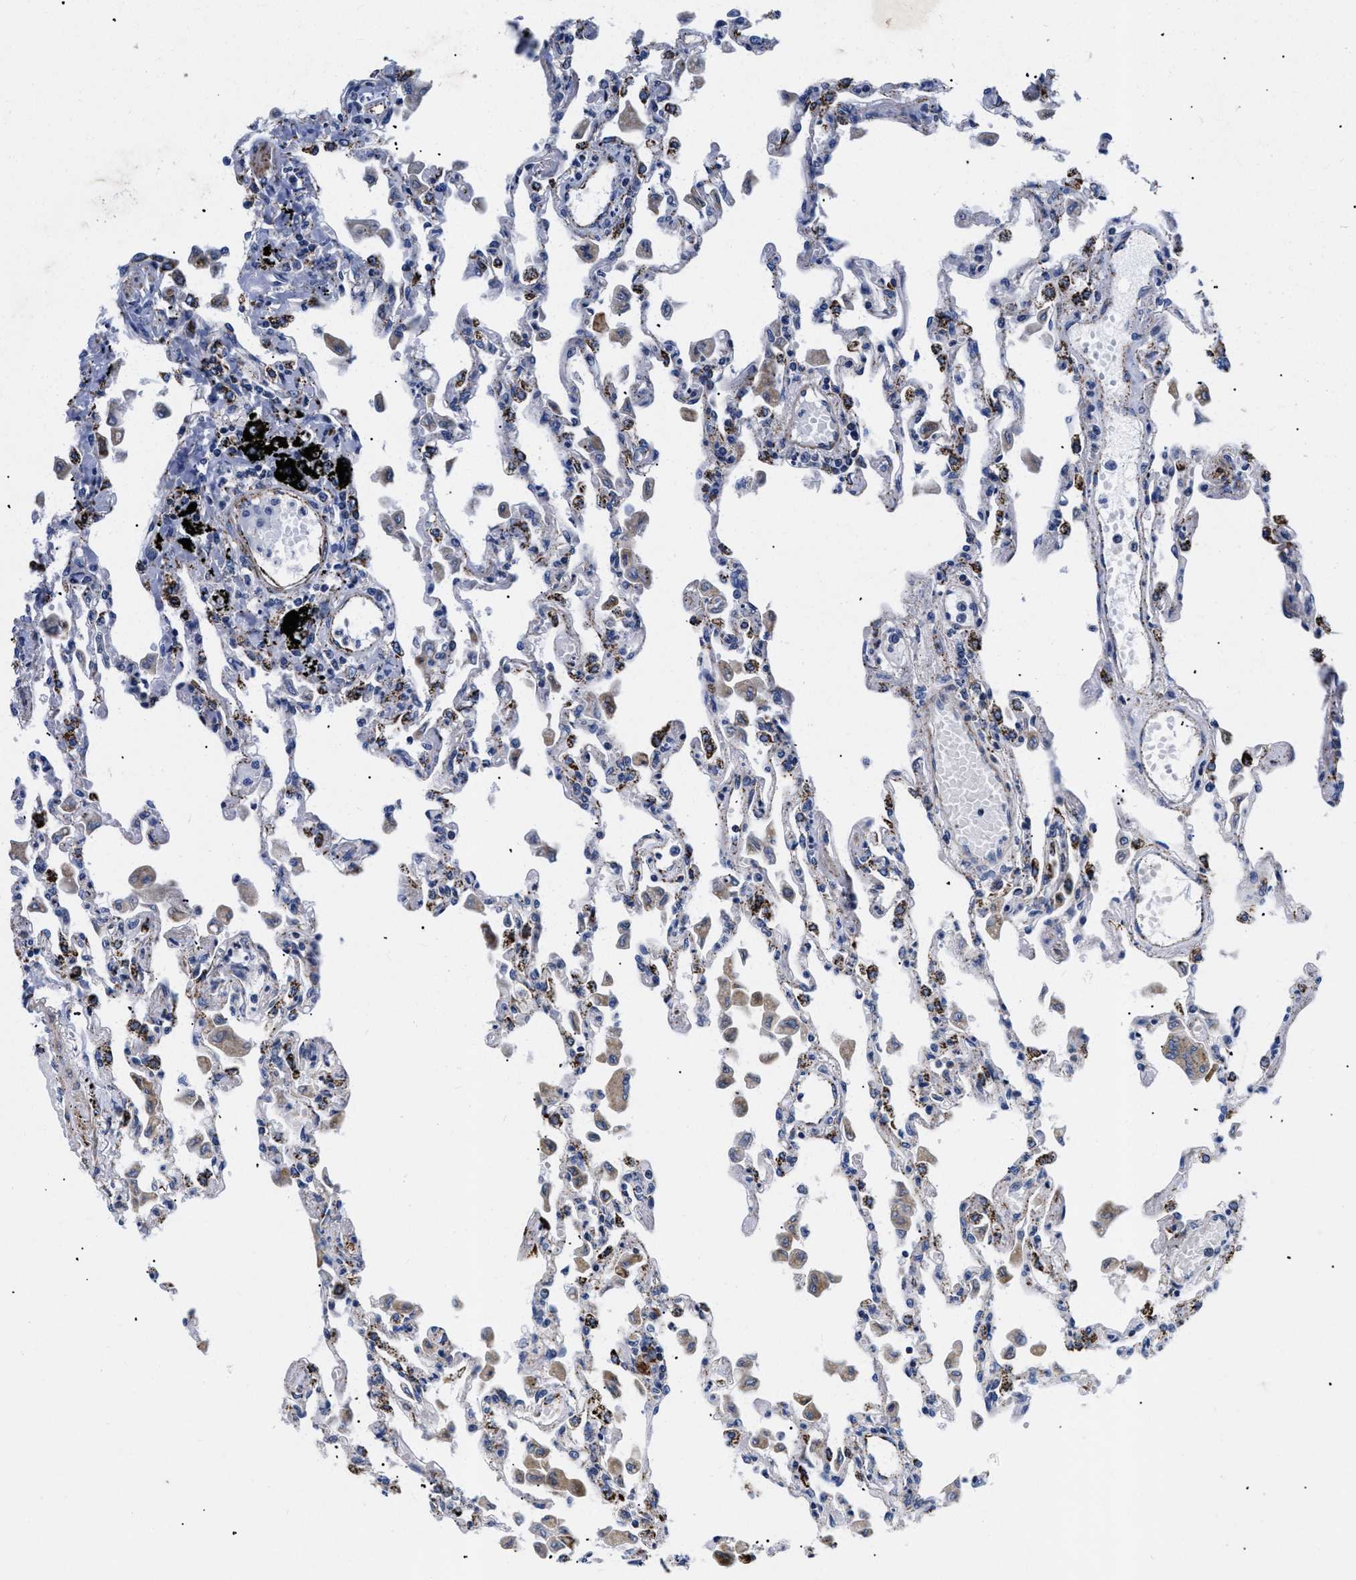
{"staining": {"intensity": "weak", "quantity": "<25%", "location": "cytoplasmic/membranous"}, "tissue": "lung", "cell_type": "Alveolar cells", "image_type": "normal", "snomed": [{"axis": "morphology", "description": "Normal tissue, NOS"}, {"axis": "topography", "description": "Bronchus"}, {"axis": "topography", "description": "Lung"}], "caption": "This is a image of IHC staining of normal lung, which shows no staining in alveolar cells. Nuclei are stained in blue.", "gene": "GPR149", "patient": {"sex": "female", "age": 49}}